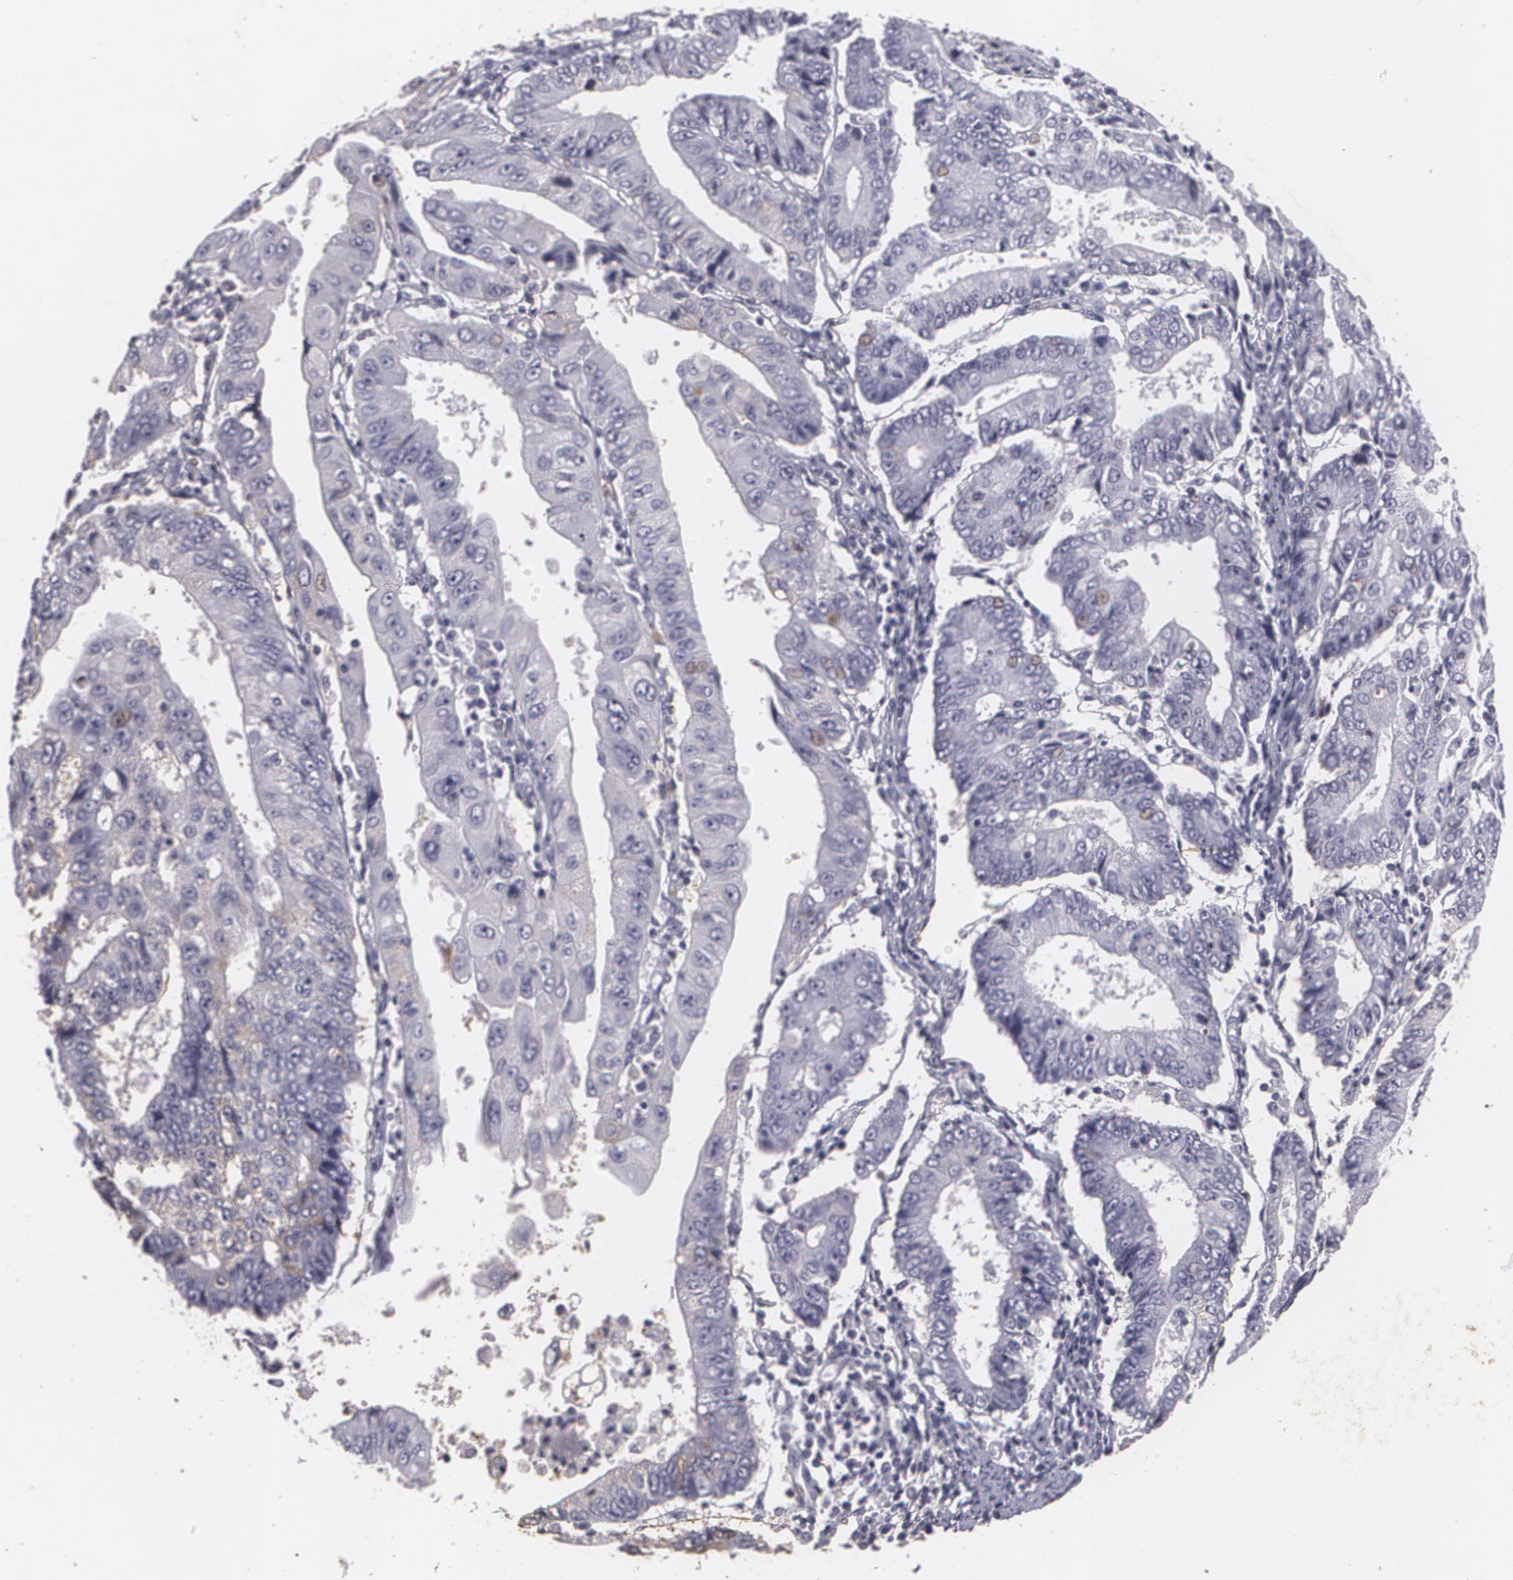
{"staining": {"intensity": "negative", "quantity": "none", "location": "none"}, "tissue": "endometrial cancer", "cell_type": "Tumor cells", "image_type": "cancer", "snomed": [{"axis": "morphology", "description": "Adenocarcinoma, NOS"}, {"axis": "topography", "description": "Endometrium"}], "caption": "A high-resolution photomicrograph shows immunohistochemistry (IHC) staining of endometrial cancer, which displays no significant positivity in tumor cells.", "gene": "KCNA4", "patient": {"sex": "female", "age": 75}}